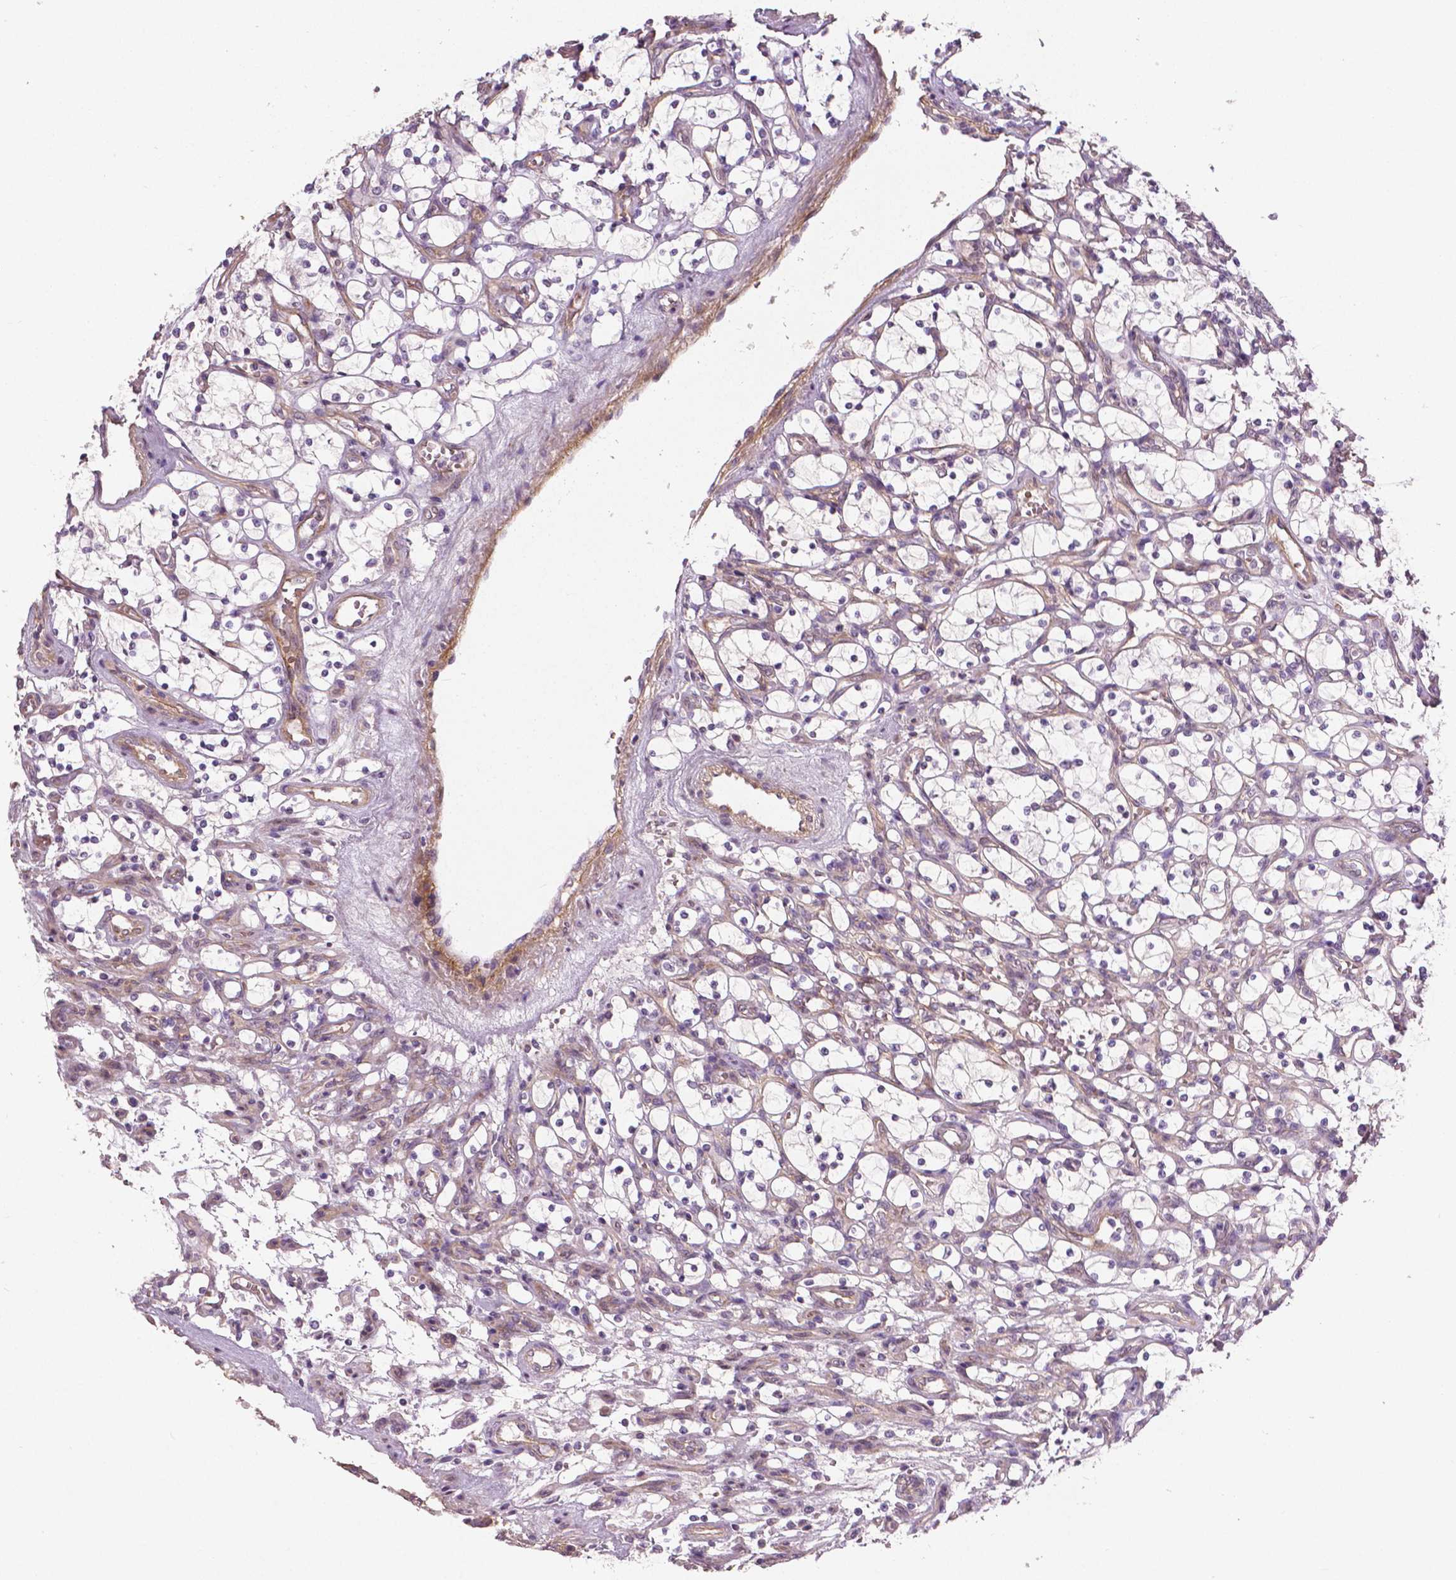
{"staining": {"intensity": "negative", "quantity": "none", "location": "none"}, "tissue": "renal cancer", "cell_type": "Tumor cells", "image_type": "cancer", "snomed": [{"axis": "morphology", "description": "Adenocarcinoma, NOS"}, {"axis": "topography", "description": "Kidney"}], "caption": "This is an immunohistochemistry (IHC) histopathology image of human adenocarcinoma (renal). There is no positivity in tumor cells.", "gene": "FLT1", "patient": {"sex": "female", "age": 69}}